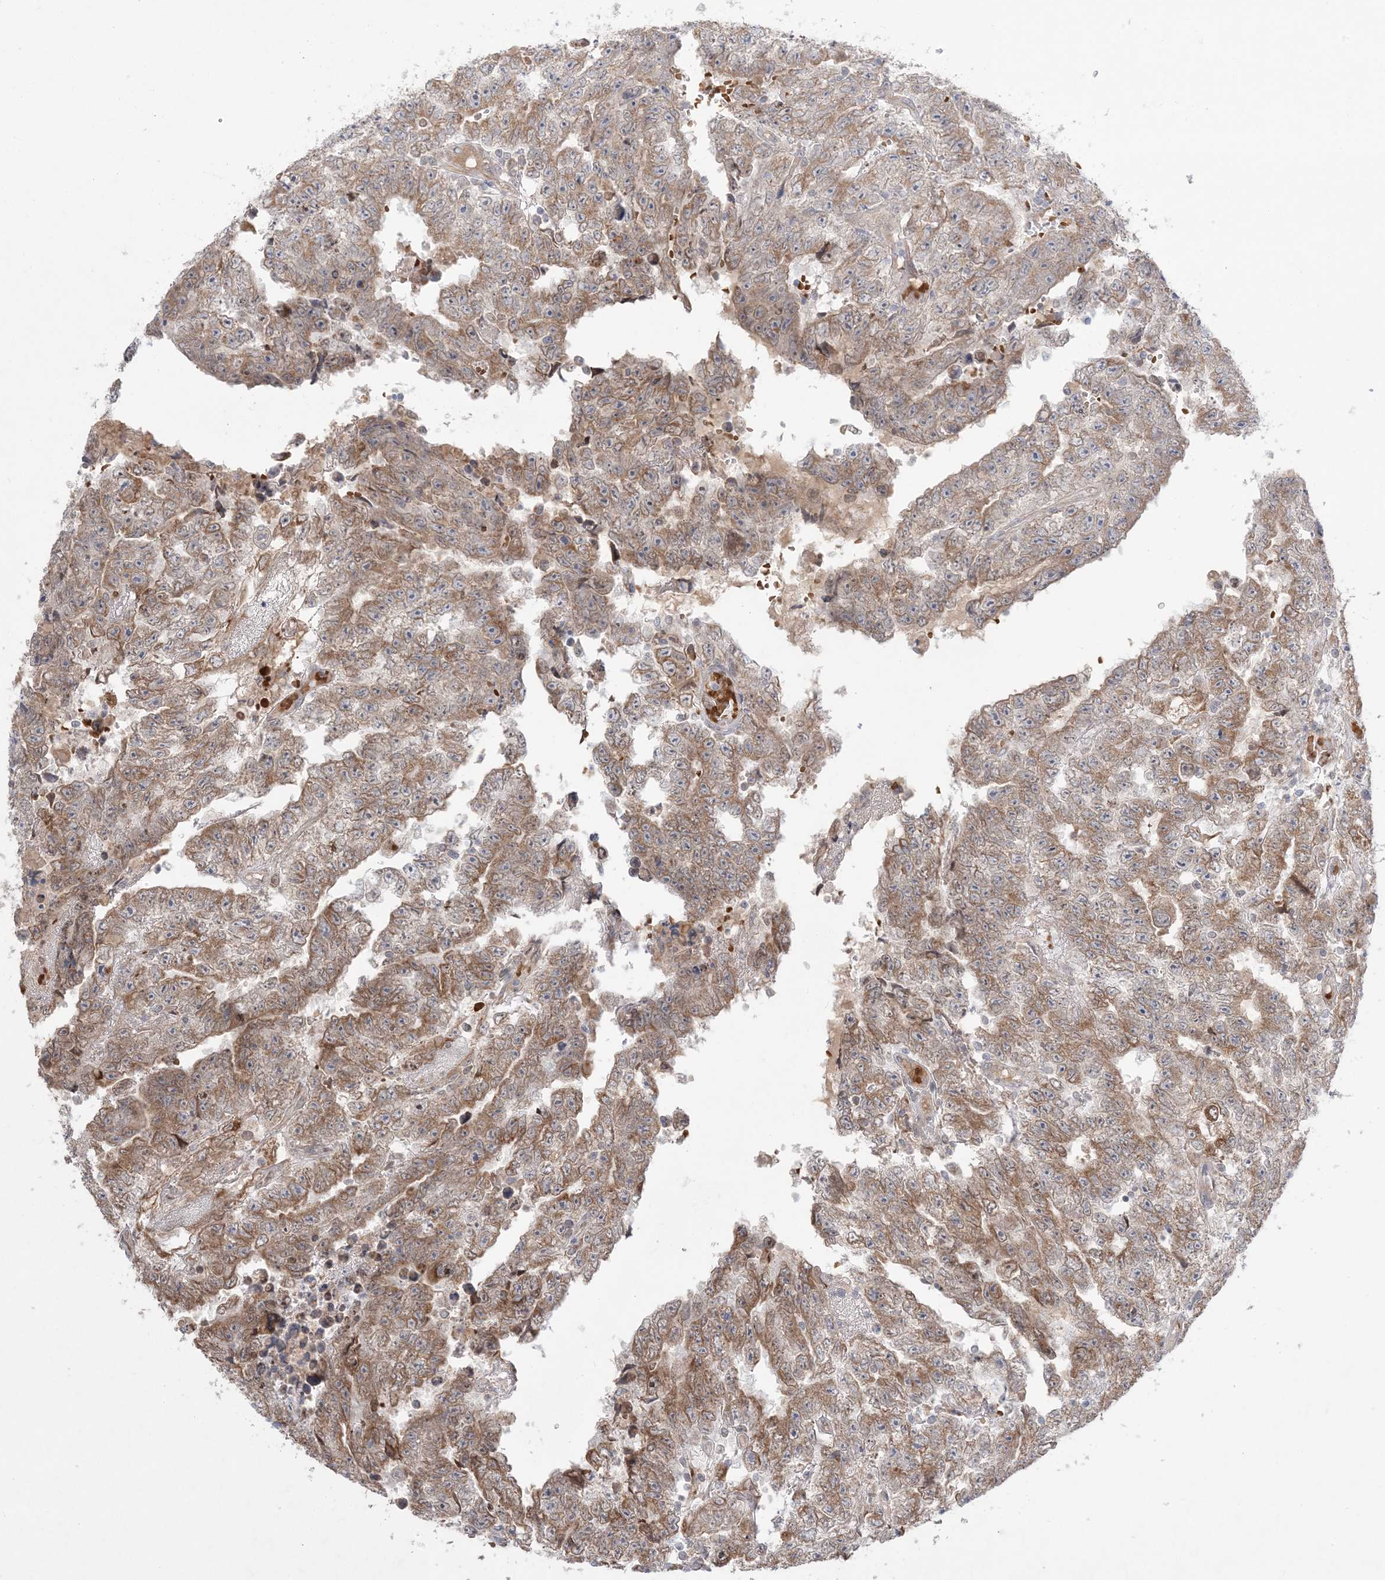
{"staining": {"intensity": "moderate", "quantity": ">75%", "location": "cytoplasmic/membranous"}, "tissue": "testis cancer", "cell_type": "Tumor cells", "image_type": "cancer", "snomed": [{"axis": "morphology", "description": "Carcinoma, Embryonal, NOS"}, {"axis": "topography", "description": "Testis"}], "caption": "Immunohistochemistry image of embryonal carcinoma (testis) stained for a protein (brown), which displays medium levels of moderate cytoplasmic/membranous expression in about >75% of tumor cells.", "gene": "MMGT1", "patient": {"sex": "male", "age": 25}}